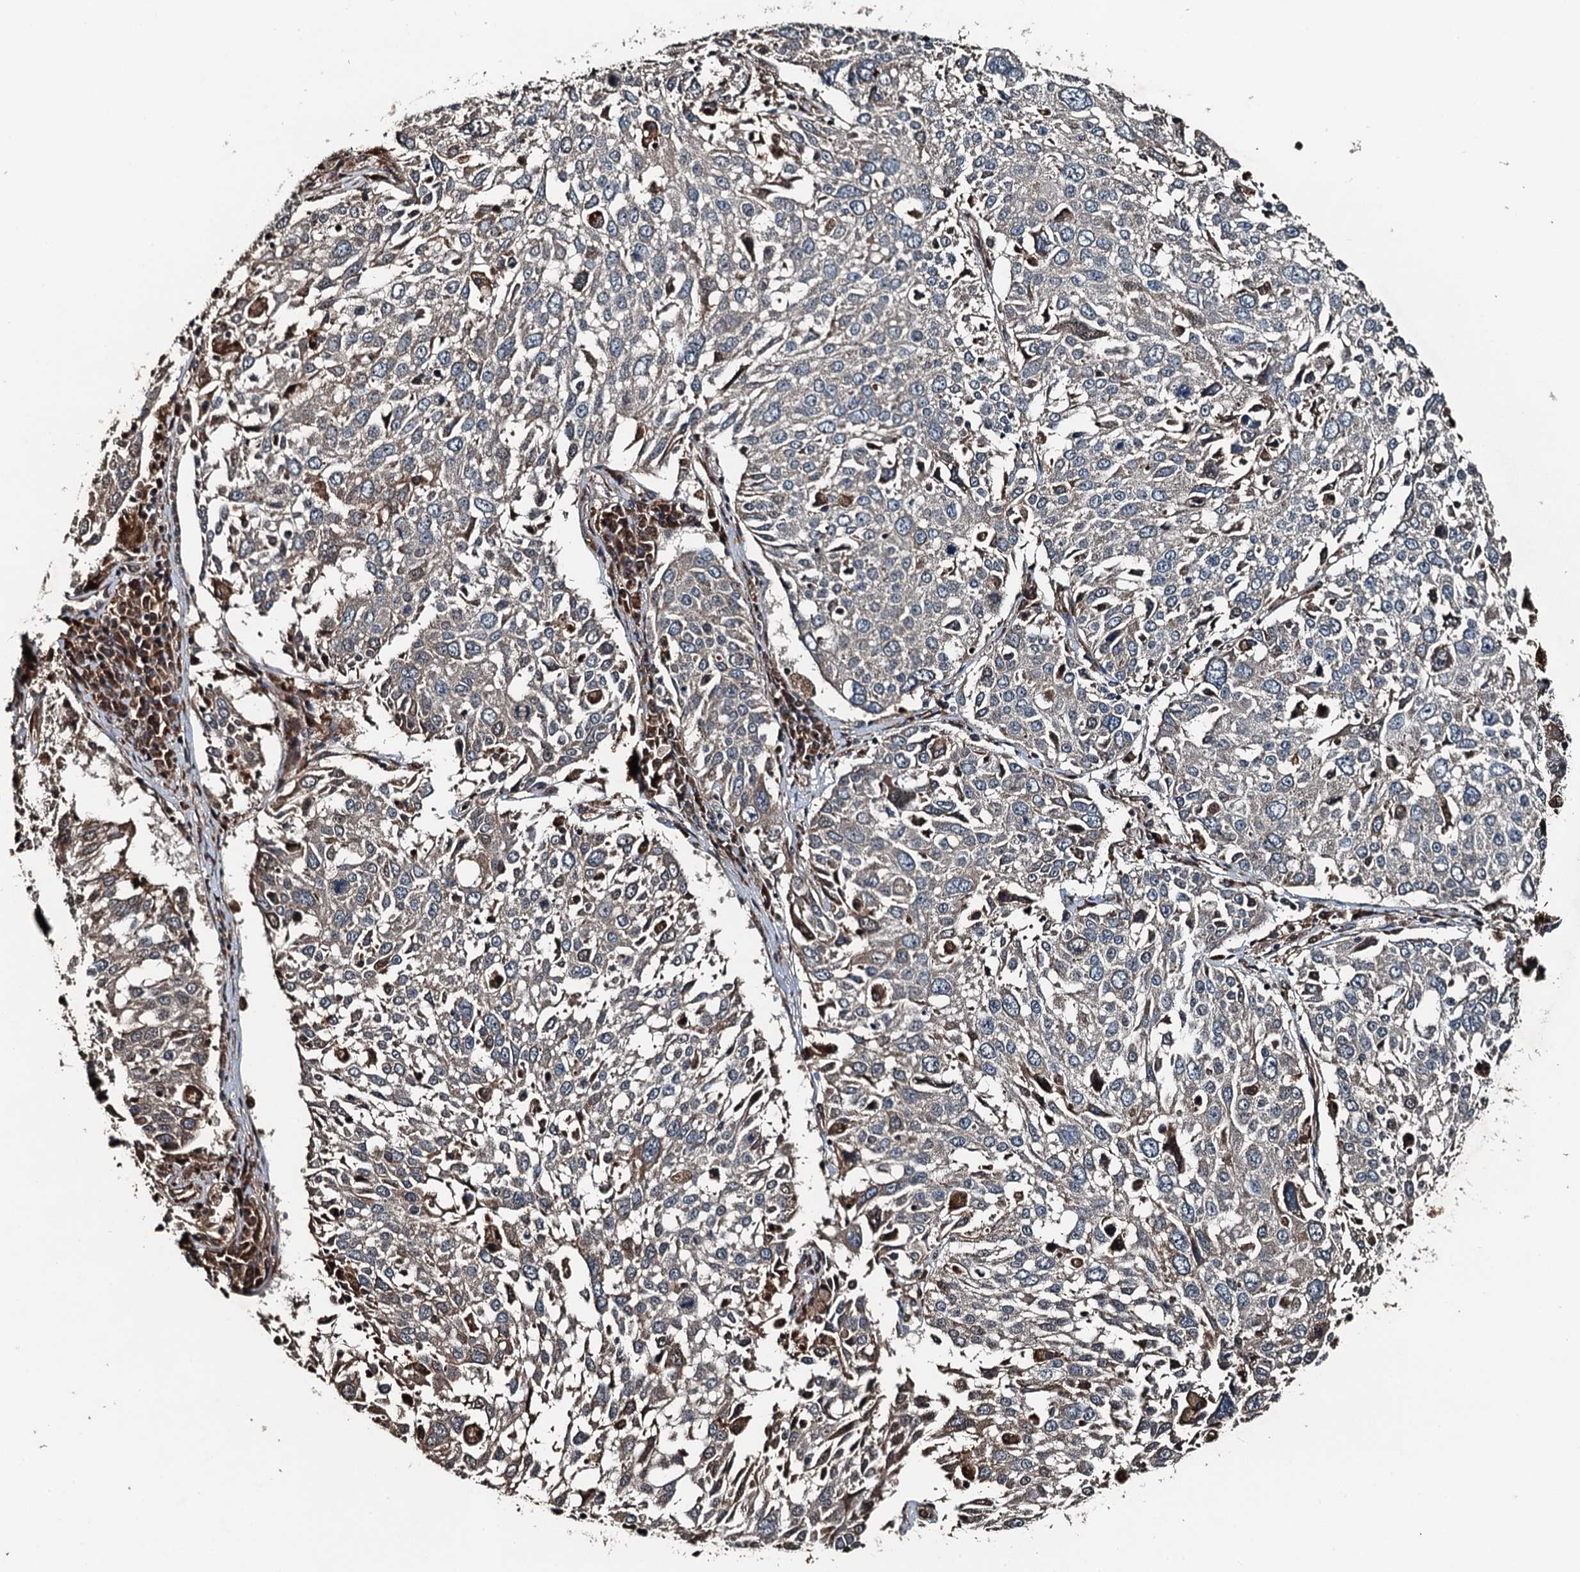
{"staining": {"intensity": "negative", "quantity": "none", "location": "none"}, "tissue": "lung cancer", "cell_type": "Tumor cells", "image_type": "cancer", "snomed": [{"axis": "morphology", "description": "Squamous cell carcinoma, NOS"}, {"axis": "topography", "description": "Lung"}], "caption": "An IHC image of lung squamous cell carcinoma is shown. There is no staining in tumor cells of lung squamous cell carcinoma. (DAB (3,3'-diaminobenzidine) immunohistochemistry (IHC) with hematoxylin counter stain).", "gene": "TCTN1", "patient": {"sex": "male", "age": 65}}